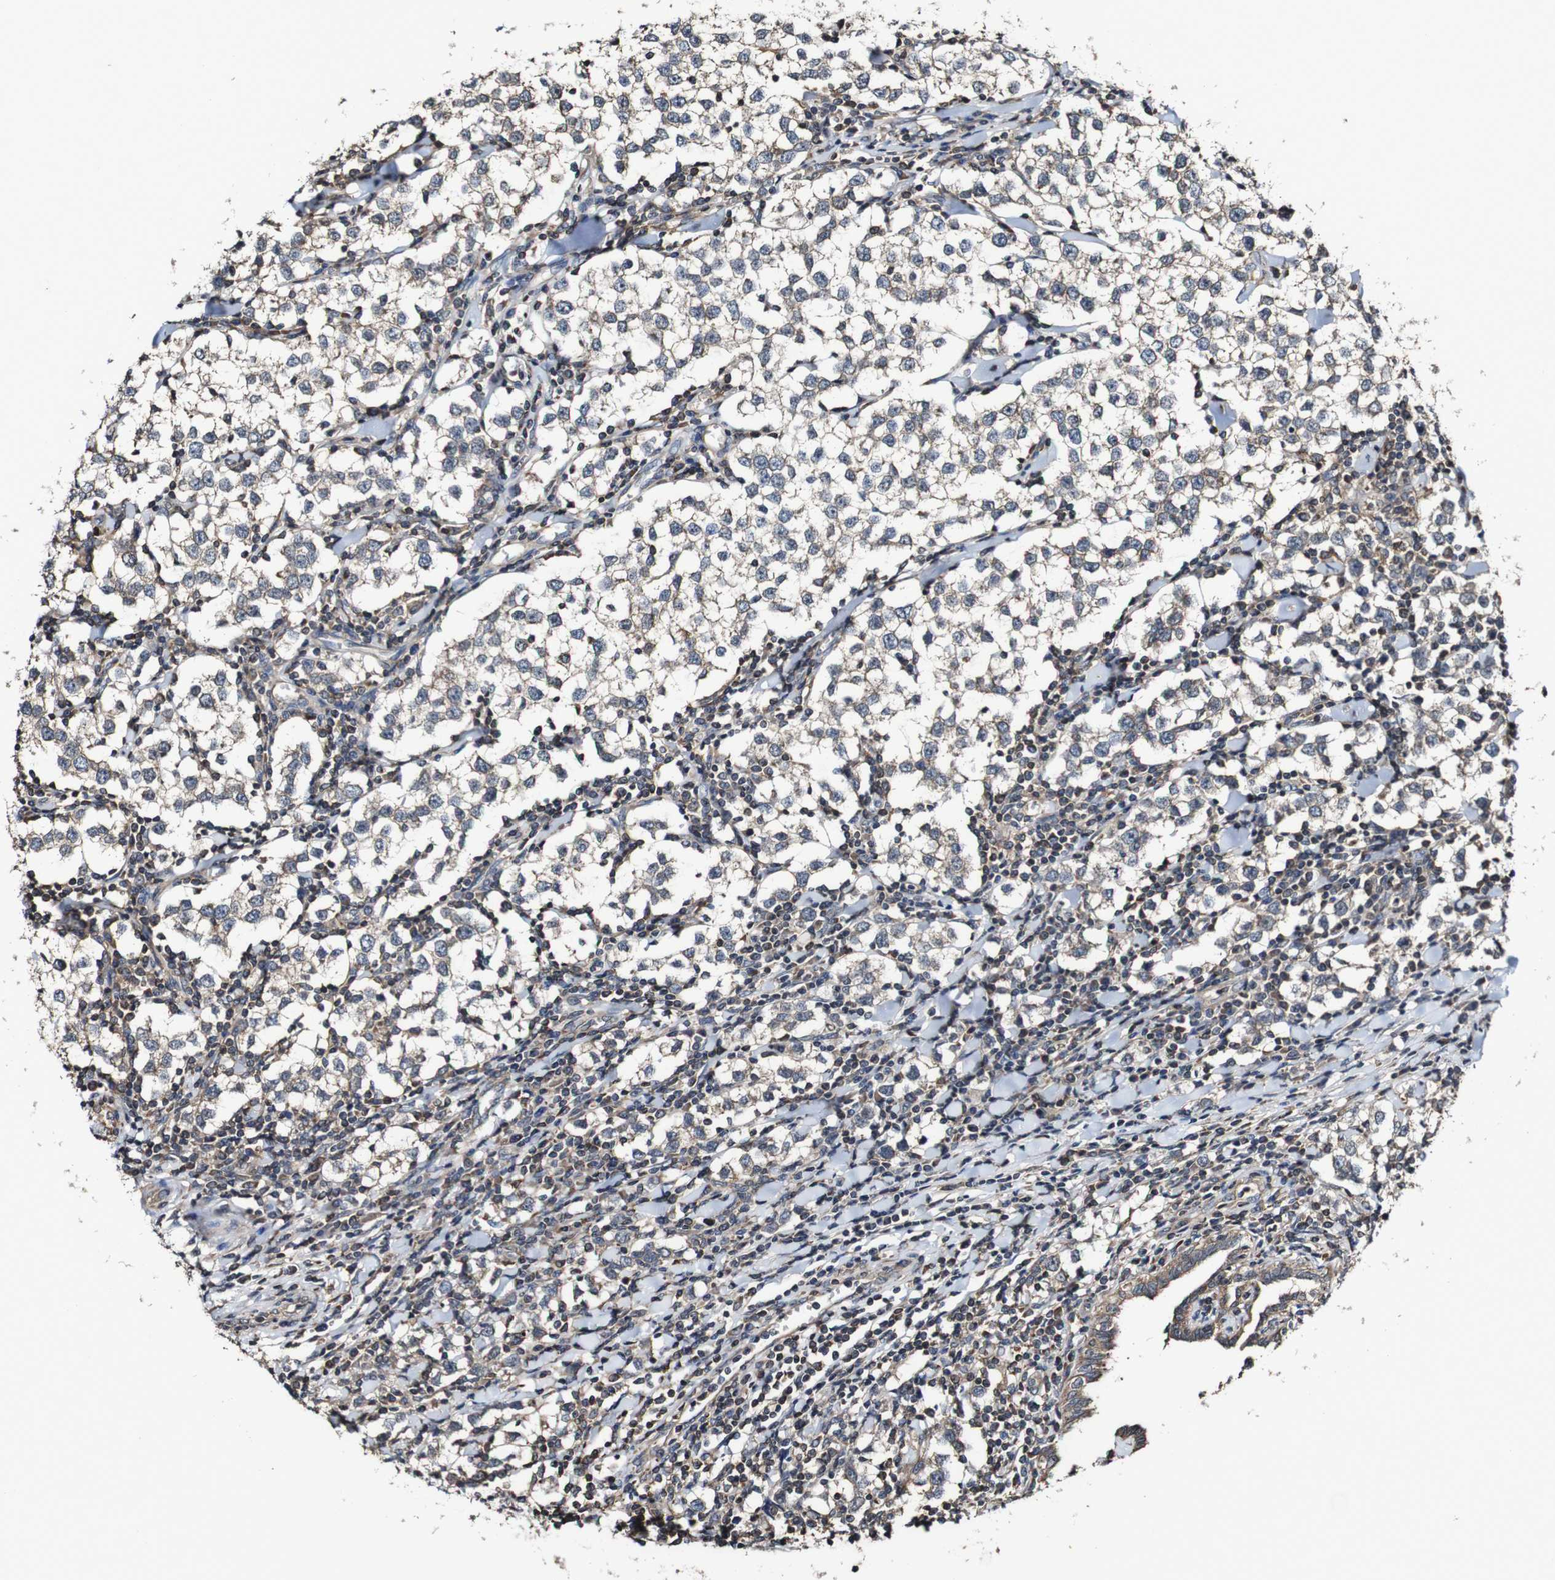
{"staining": {"intensity": "moderate", "quantity": "<25%", "location": "cytoplasmic/membranous"}, "tissue": "testis cancer", "cell_type": "Tumor cells", "image_type": "cancer", "snomed": [{"axis": "morphology", "description": "Seminoma, NOS"}, {"axis": "morphology", "description": "Carcinoma, Embryonal, NOS"}, {"axis": "topography", "description": "Testis"}], "caption": "Testis cancer (embryonal carcinoma) stained with immunohistochemistry (IHC) displays moderate cytoplasmic/membranous expression in about <25% of tumor cells.", "gene": "PTPRR", "patient": {"sex": "male", "age": 36}}